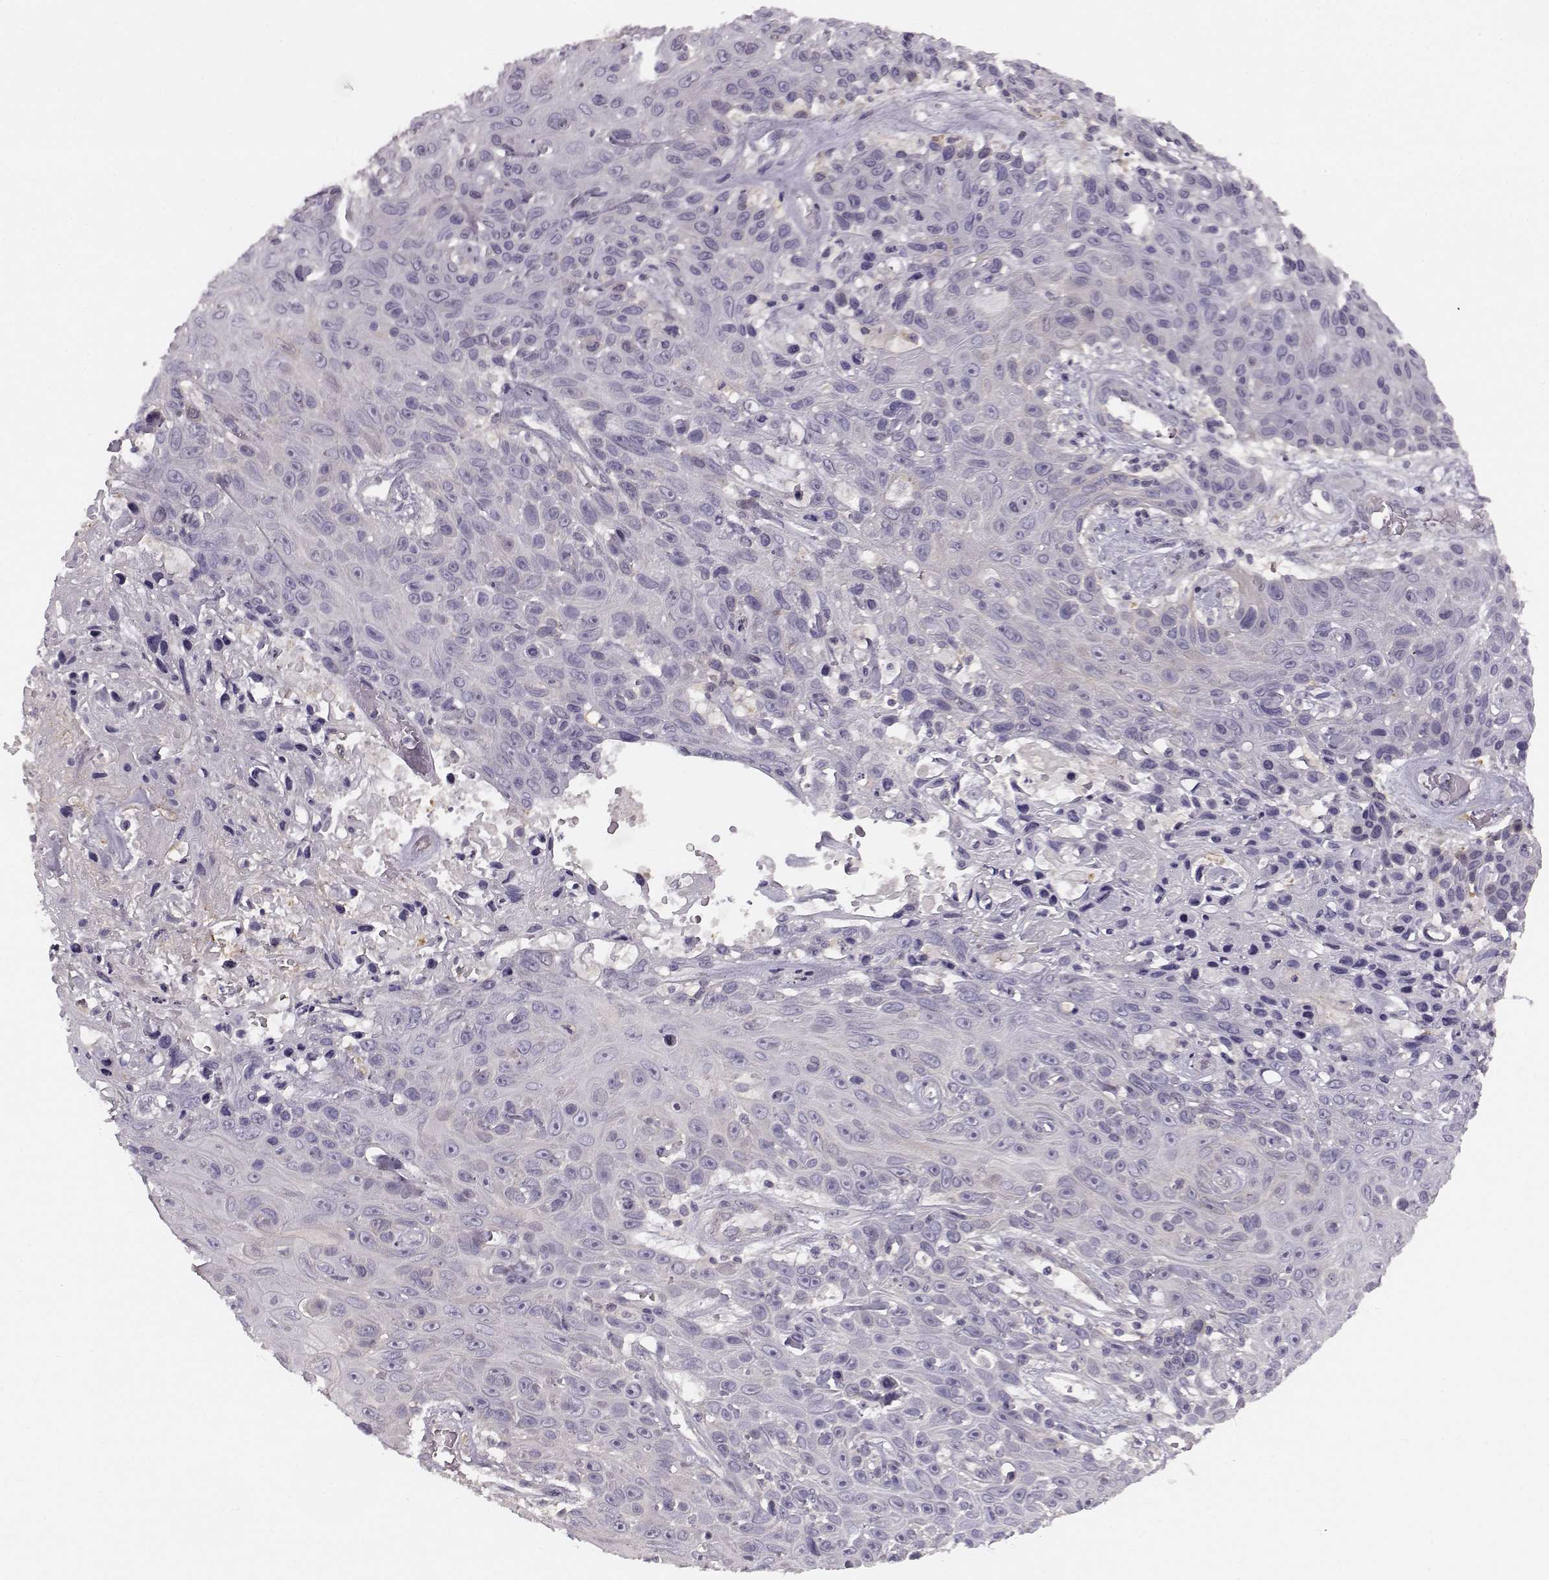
{"staining": {"intensity": "negative", "quantity": "none", "location": "none"}, "tissue": "skin cancer", "cell_type": "Tumor cells", "image_type": "cancer", "snomed": [{"axis": "morphology", "description": "Squamous cell carcinoma, NOS"}, {"axis": "topography", "description": "Skin"}], "caption": "DAB immunohistochemical staining of skin cancer (squamous cell carcinoma) reveals no significant expression in tumor cells.", "gene": "MTR", "patient": {"sex": "male", "age": 82}}